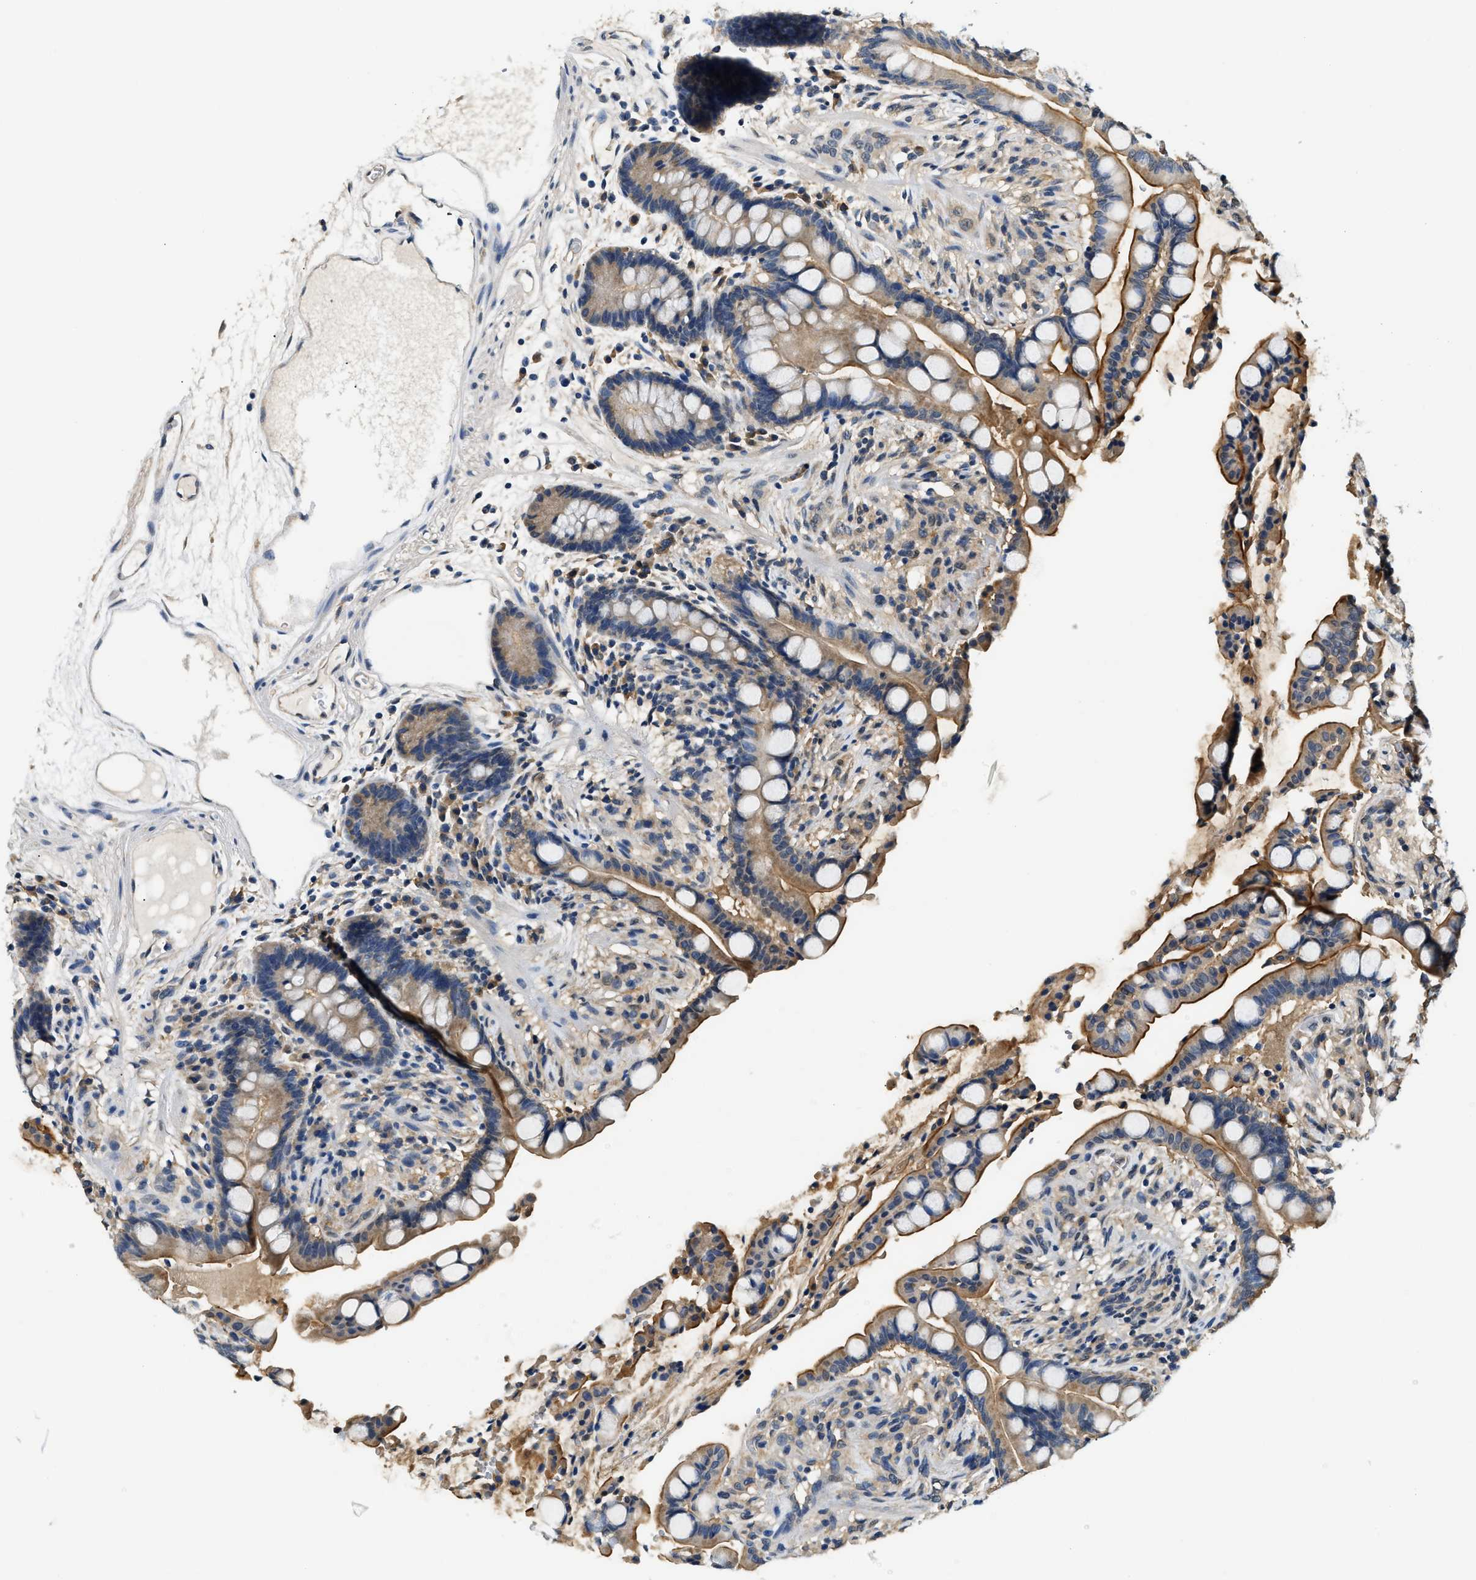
{"staining": {"intensity": "negative", "quantity": "none", "location": "none"}, "tissue": "colon", "cell_type": "Endothelial cells", "image_type": "normal", "snomed": [{"axis": "morphology", "description": "Normal tissue, NOS"}, {"axis": "topography", "description": "Colon"}], "caption": "Immunohistochemical staining of normal human colon demonstrates no significant staining in endothelial cells. The staining is performed using DAB brown chromogen with nuclei counter-stained in using hematoxylin.", "gene": "BCL7C", "patient": {"sex": "male", "age": 73}}